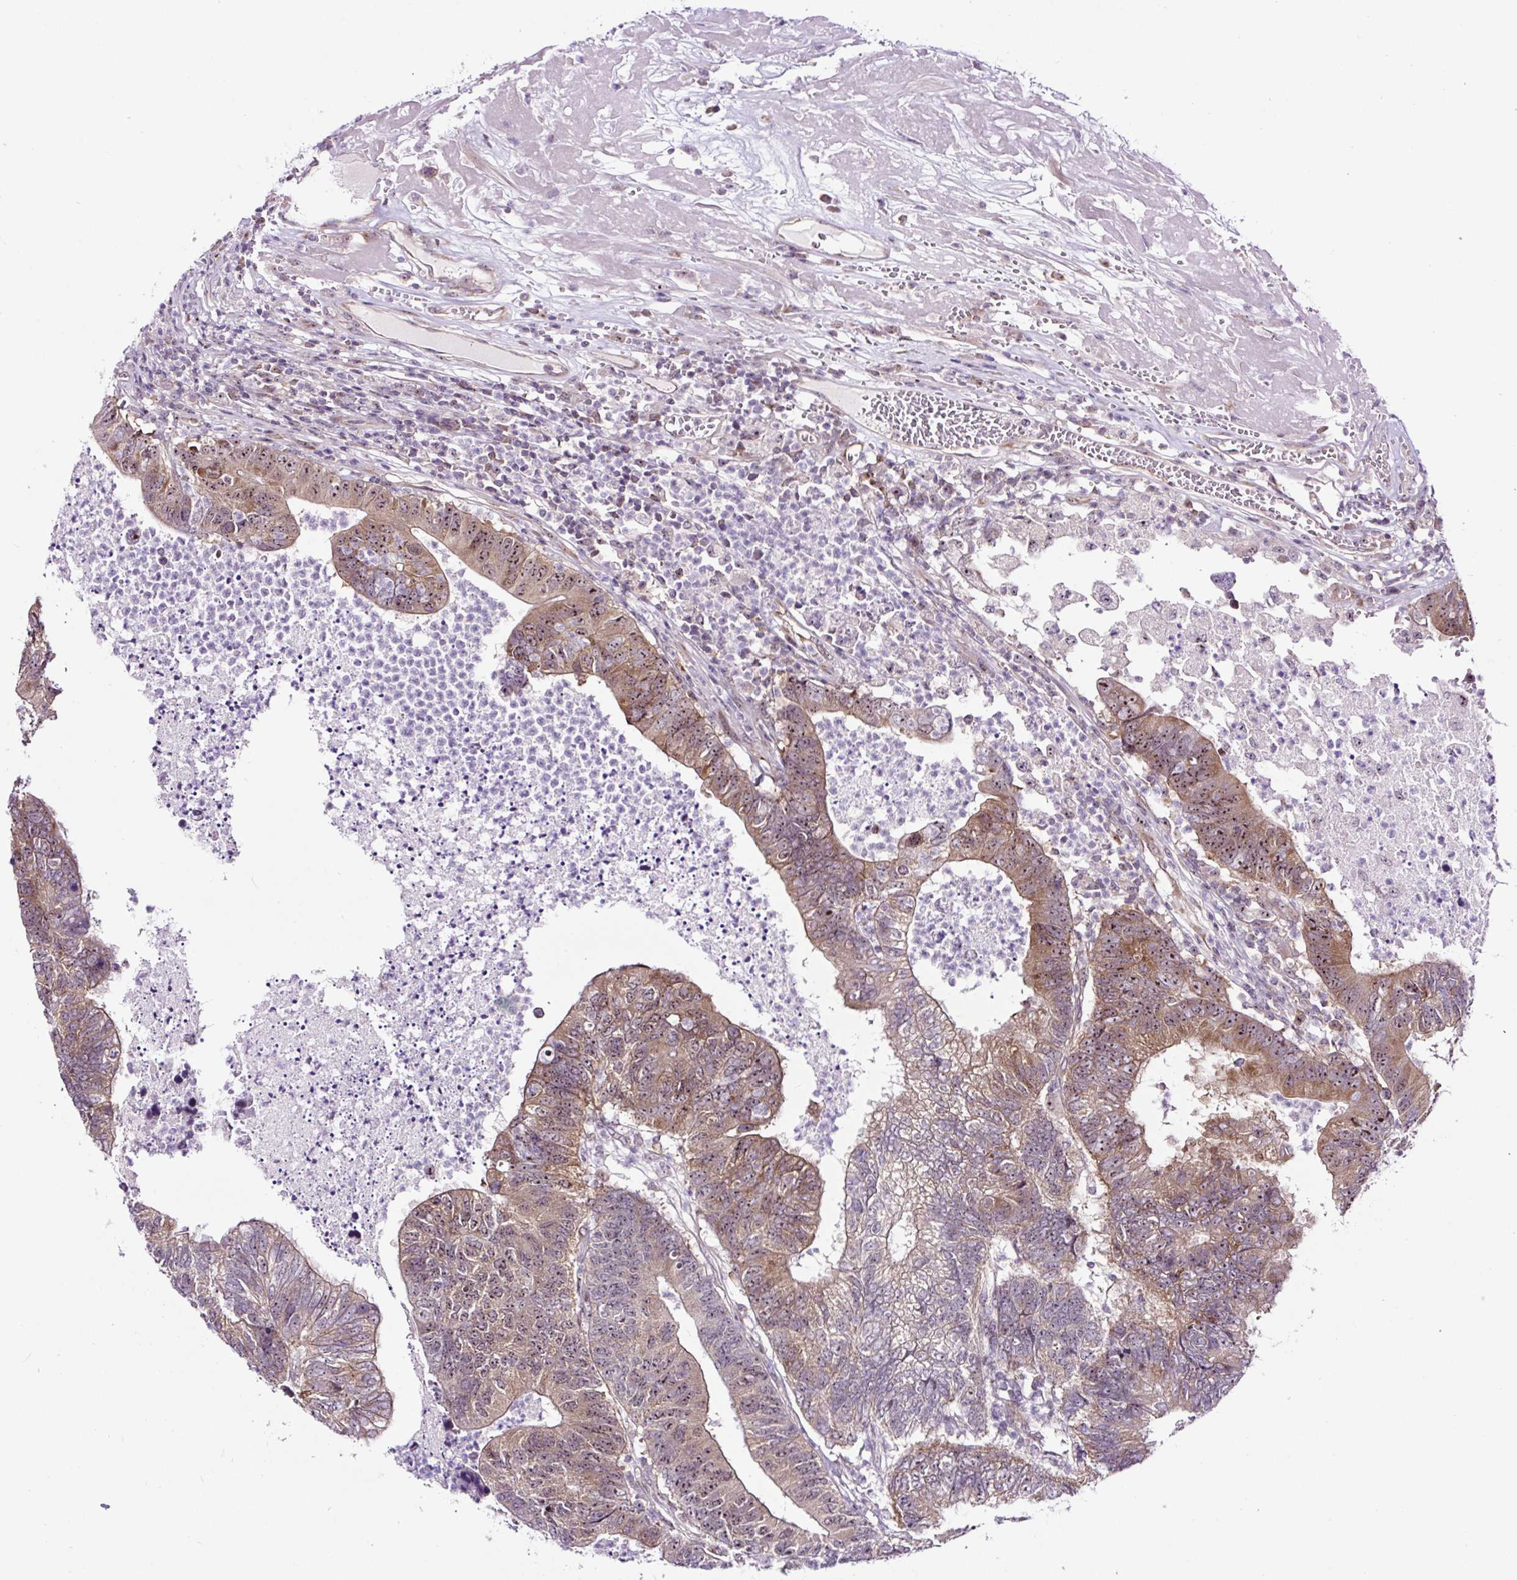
{"staining": {"intensity": "moderate", "quantity": ">75%", "location": "cytoplasmic/membranous,nuclear"}, "tissue": "colorectal cancer", "cell_type": "Tumor cells", "image_type": "cancer", "snomed": [{"axis": "morphology", "description": "Adenocarcinoma, NOS"}, {"axis": "topography", "description": "Colon"}], "caption": "The immunohistochemical stain highlights moderate cytoplasmic/membranous and nuclear positivity in tumor cells of colorectal cancer tissue.", "gene": "NOM1", "patient": {"sex": "female", "age": 48}}